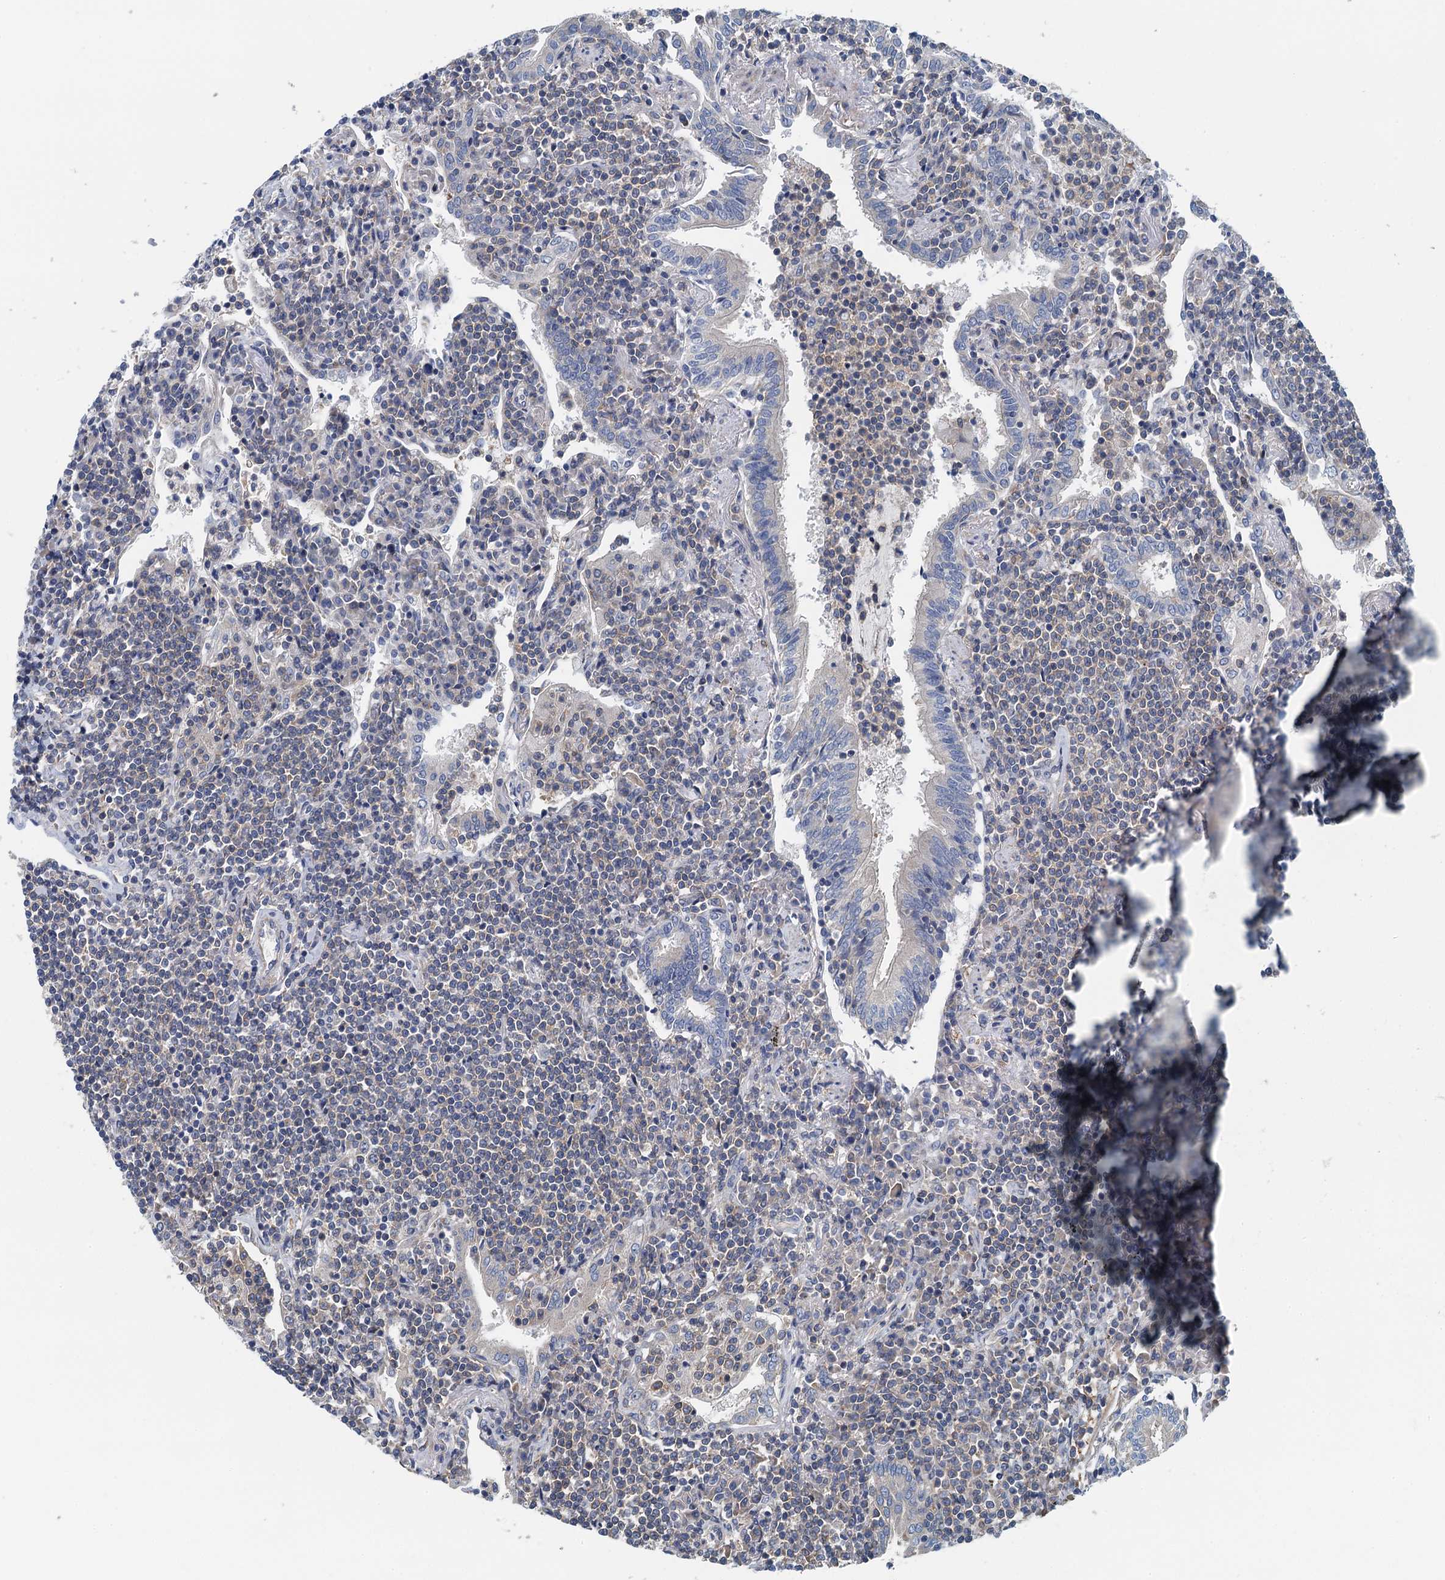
{"staining": {"intensity": "negative", "quantity": "none", "location": "none"}, "tissue": "lymphoma", "cell_type": "Tumor cells", "image_type": "cancer", "snomed": [{"axis": "morphology", "description": "Malignant lymphoma, non-Hodgkin's type, Low grade"}, {"axis": "topography", "description": "Lung"}], "caption": "Low-grade malignant lymphoma, non-Hodgkin's type was stained to show a protein in brown. There is no significant positivity in tumor cells.", "gene": "PPP1R14D", "patient": {"sex": "female", "age": 71}}